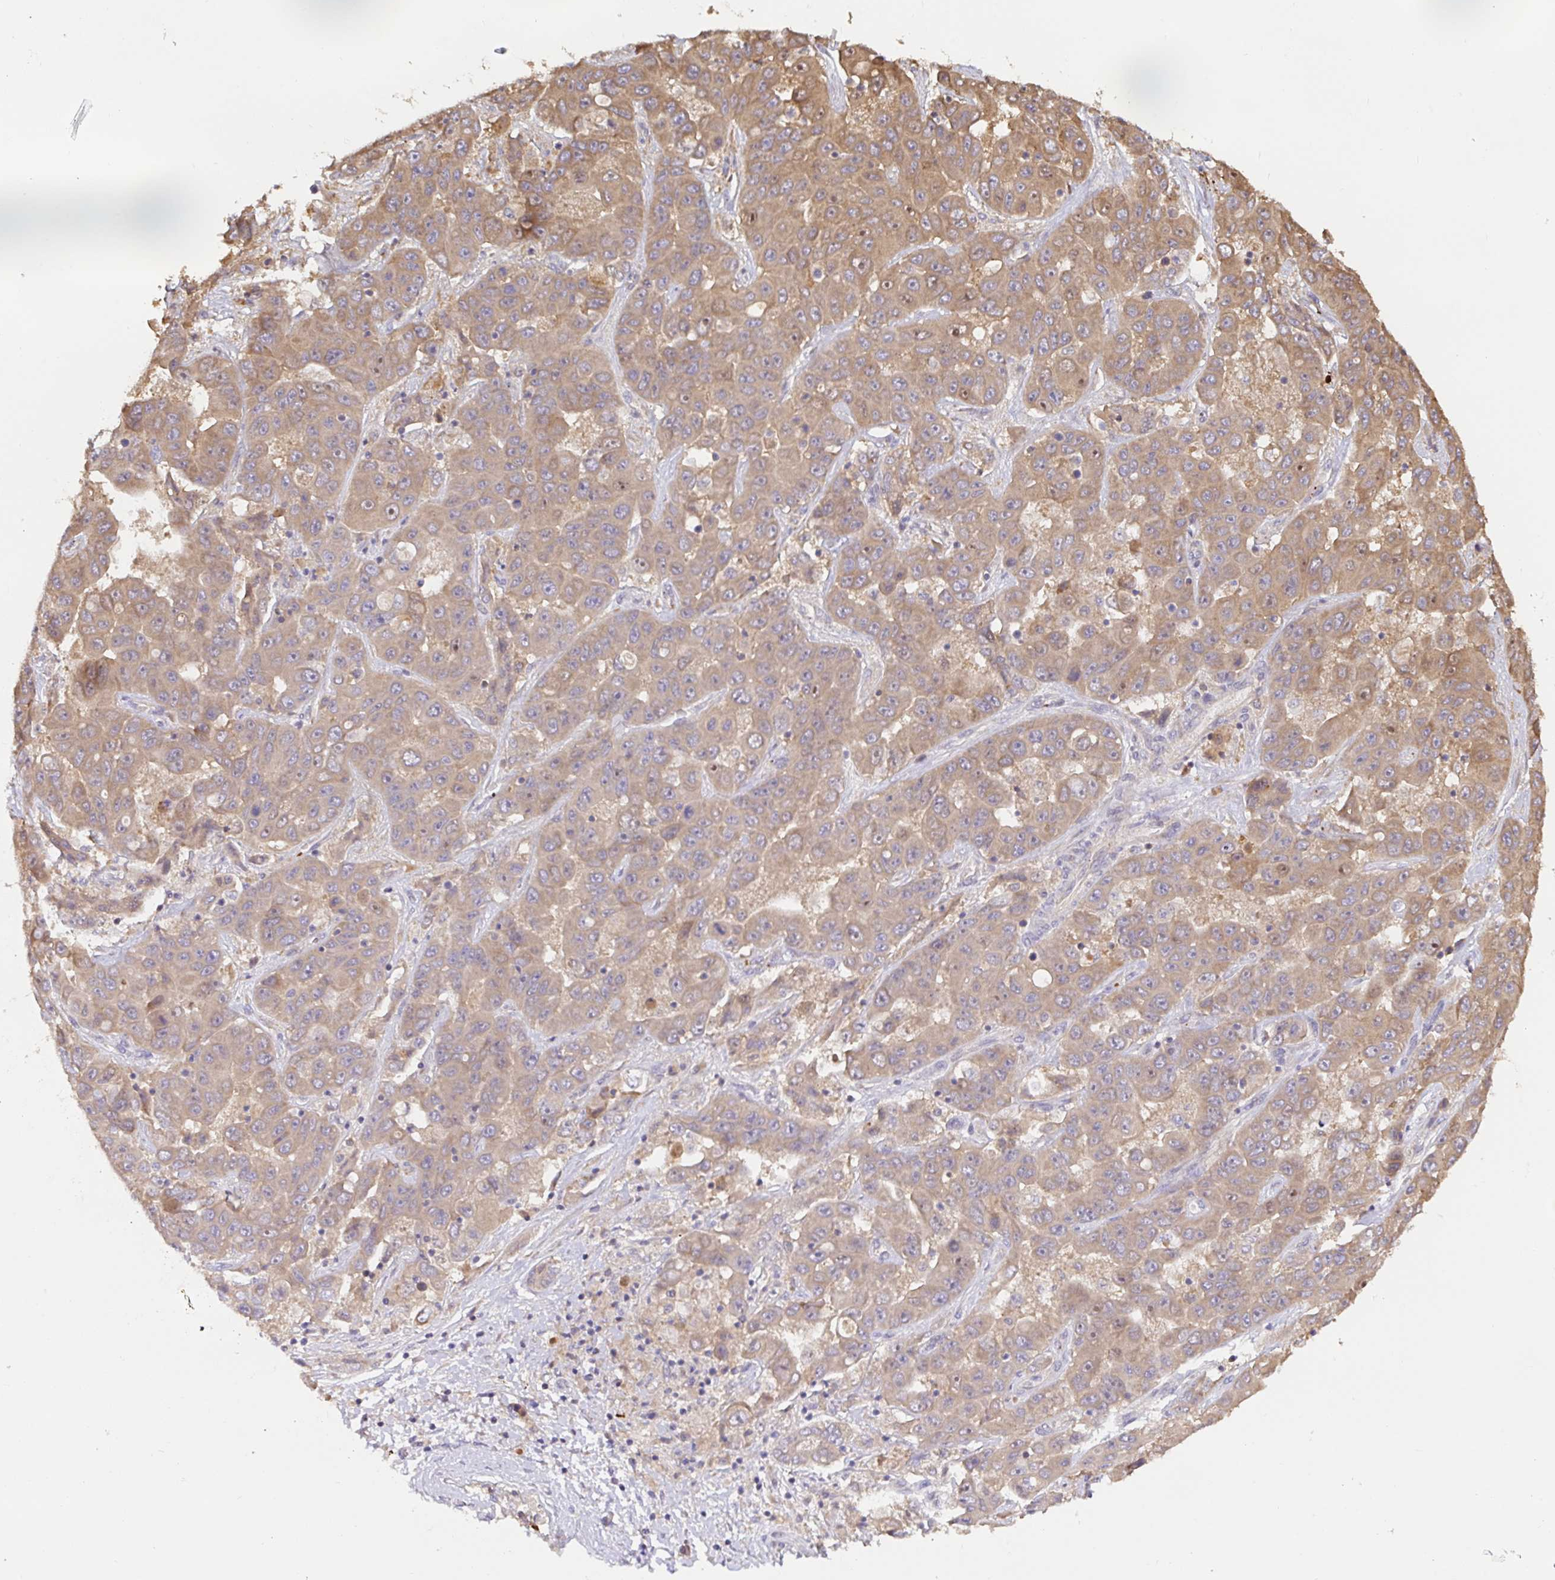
{"staining": {"intensity": "weak", "quantity": ">75%", "location": "cytoplasmic/membranous"}, "tissue": "liver cancer", "cell_type": "Tumor cells", "image_type": "cancer", "snomed": [{"axis": "morphology", "description": "Cholangiocarcinoma"}, {"axis": "topography", "description": "Liver"}], "caption": "Immunohistochemical staining of cholangiocarcinoma (liver) reveals weak cytoplasmic/membranous protein expression in approximately >75% of tumor cells. The staining is performed using DAB brown chromogen to label protein expression. The nuclei are counter-stained blue using hematoxylin.", "gene": "HAGH", "patient": {"sex": "female", "age": 52}}